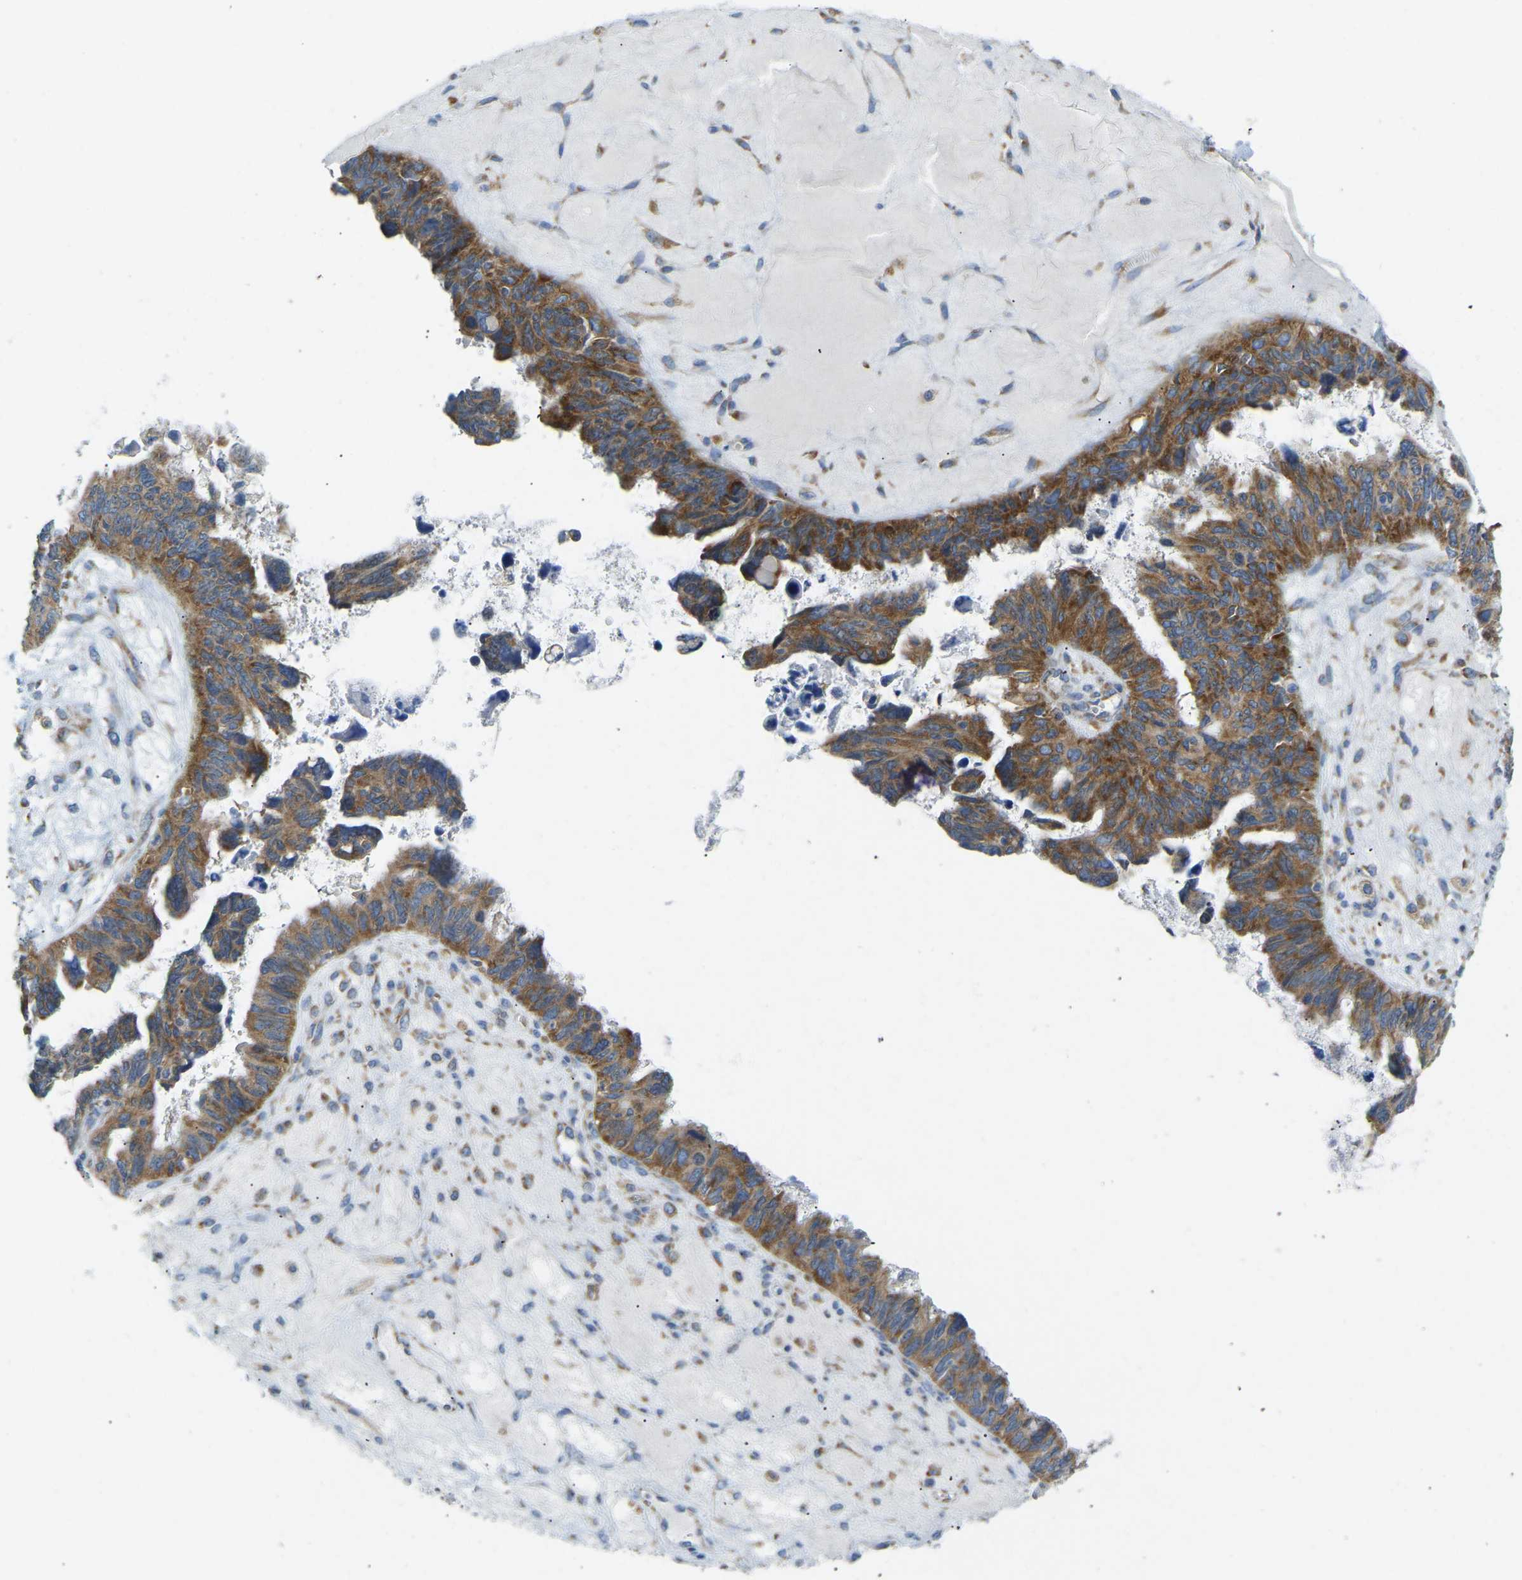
{"staining": {"intensity": "moderate", "quantity": ">75%", "location": "cytoplasmic/membranous"}, "tissue": "ovarian cancer", "cell_type": "Tumor cells", "image_type": "cancer", "snomed": [{"axis": "morphology", "description": "Cystadenocarcinoma, serous, NOS"}, {"axis": "topography", "description": "Ovary"}], "caption": "Ovarian cancer tissue reveals moderate cytoplasmic/membranous staining in approximately >75% of tumor cells, visualized by immunohistochemistry.", "gene": "SND1", "patient": {"sex": "female", "age": 79}}